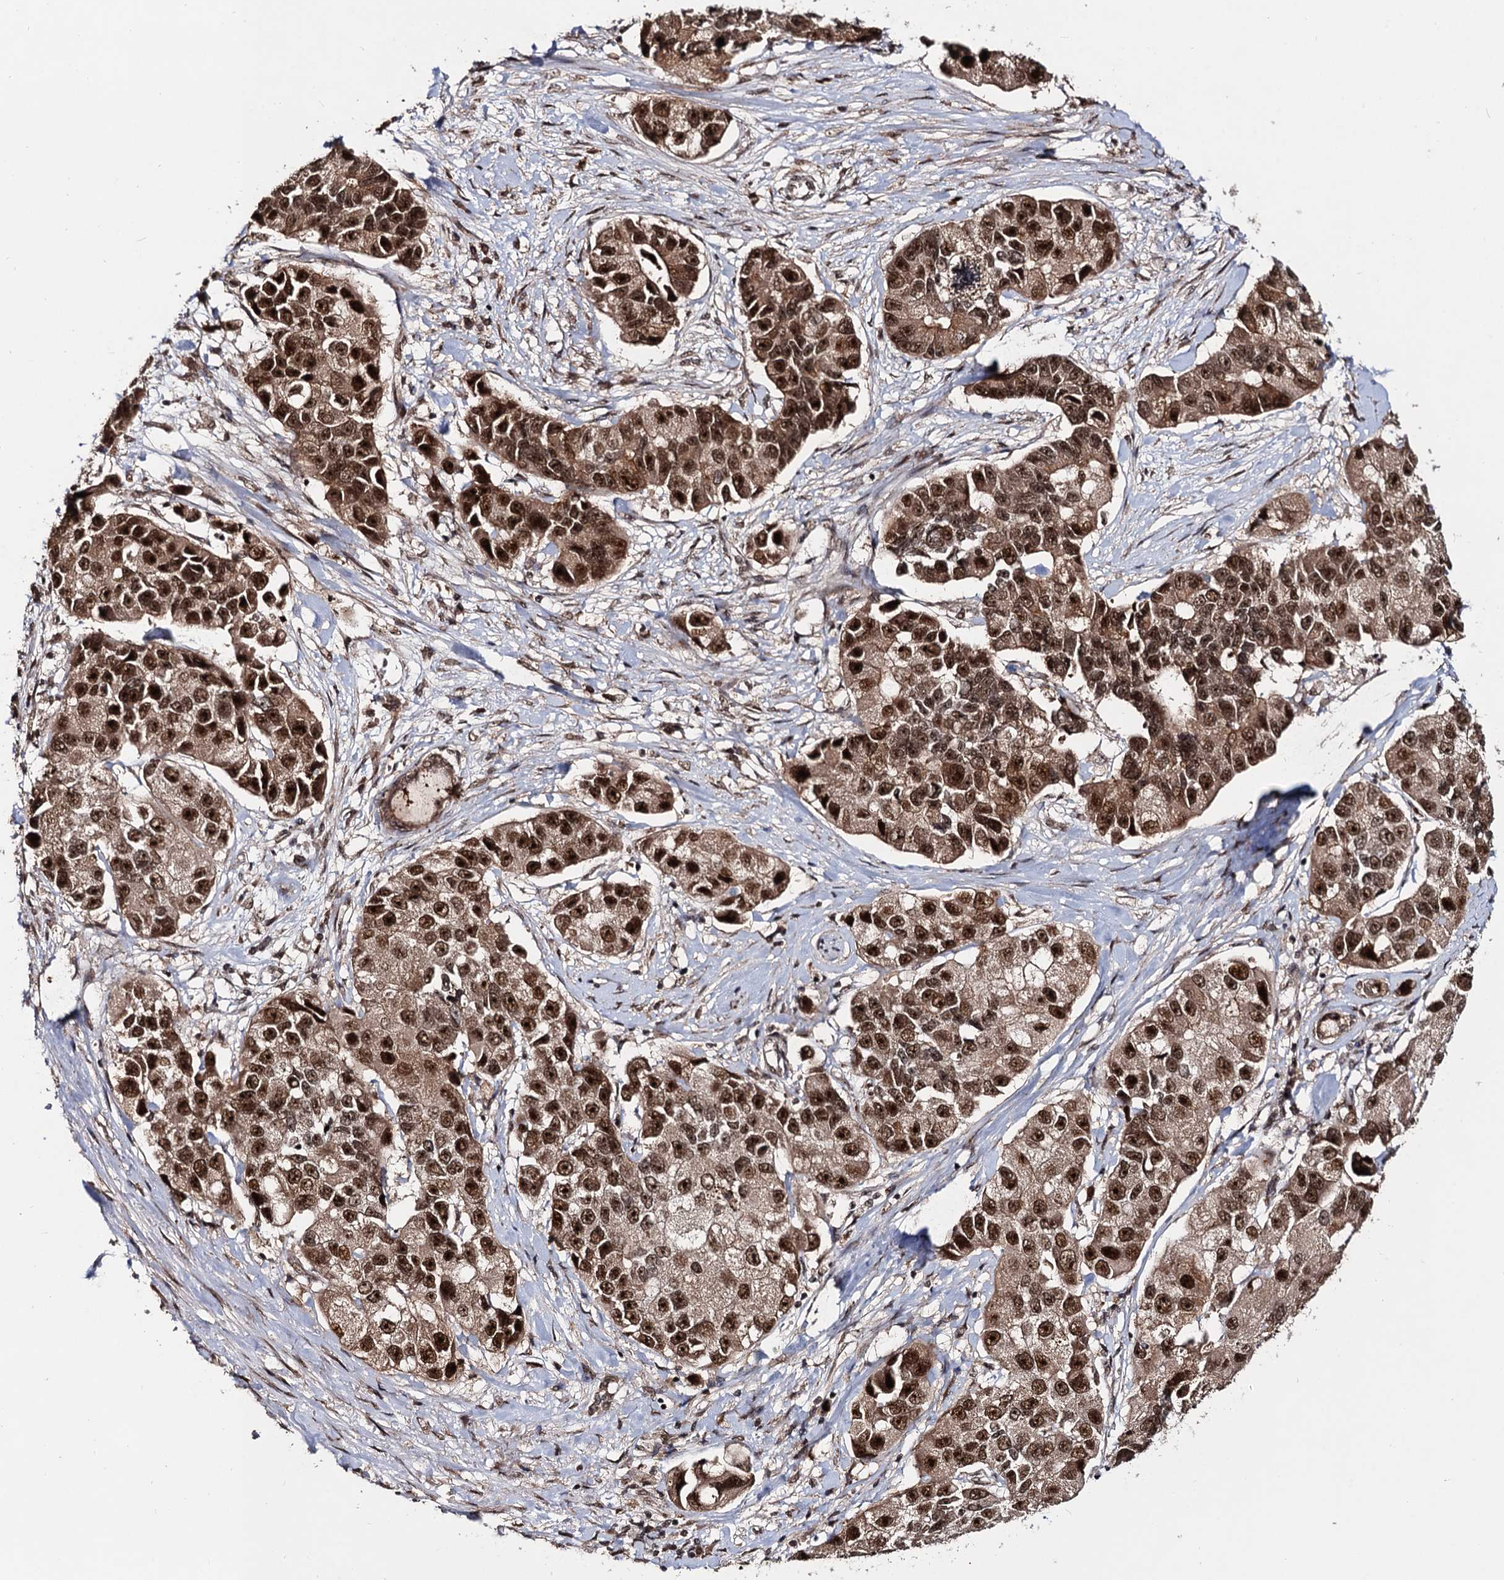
{"staining": {"intensity": "strong", "quantity": ">75%", "location": "nuclear"}, "tissue": "lung cancer", "cell_type": "Tumor cells", "image_type": "cancer", "snomed": [{"axis": "morphology", "description": "Adenocarcinoma, NOS"}, {"axis": "topography", "description": "Lung"}], "caption": "Immunohistochemical staining of human lung cancer (adenocarcinoma) displays high levels of strong nuclear protein staining in about >75% of tumor cells. (DAB (3,3'-diaminobenzidine) = brown stain, brightfield microscopy at high magnification).", "gene": "SFSWAP", "patient": {"sex": "female", "age": 54}}